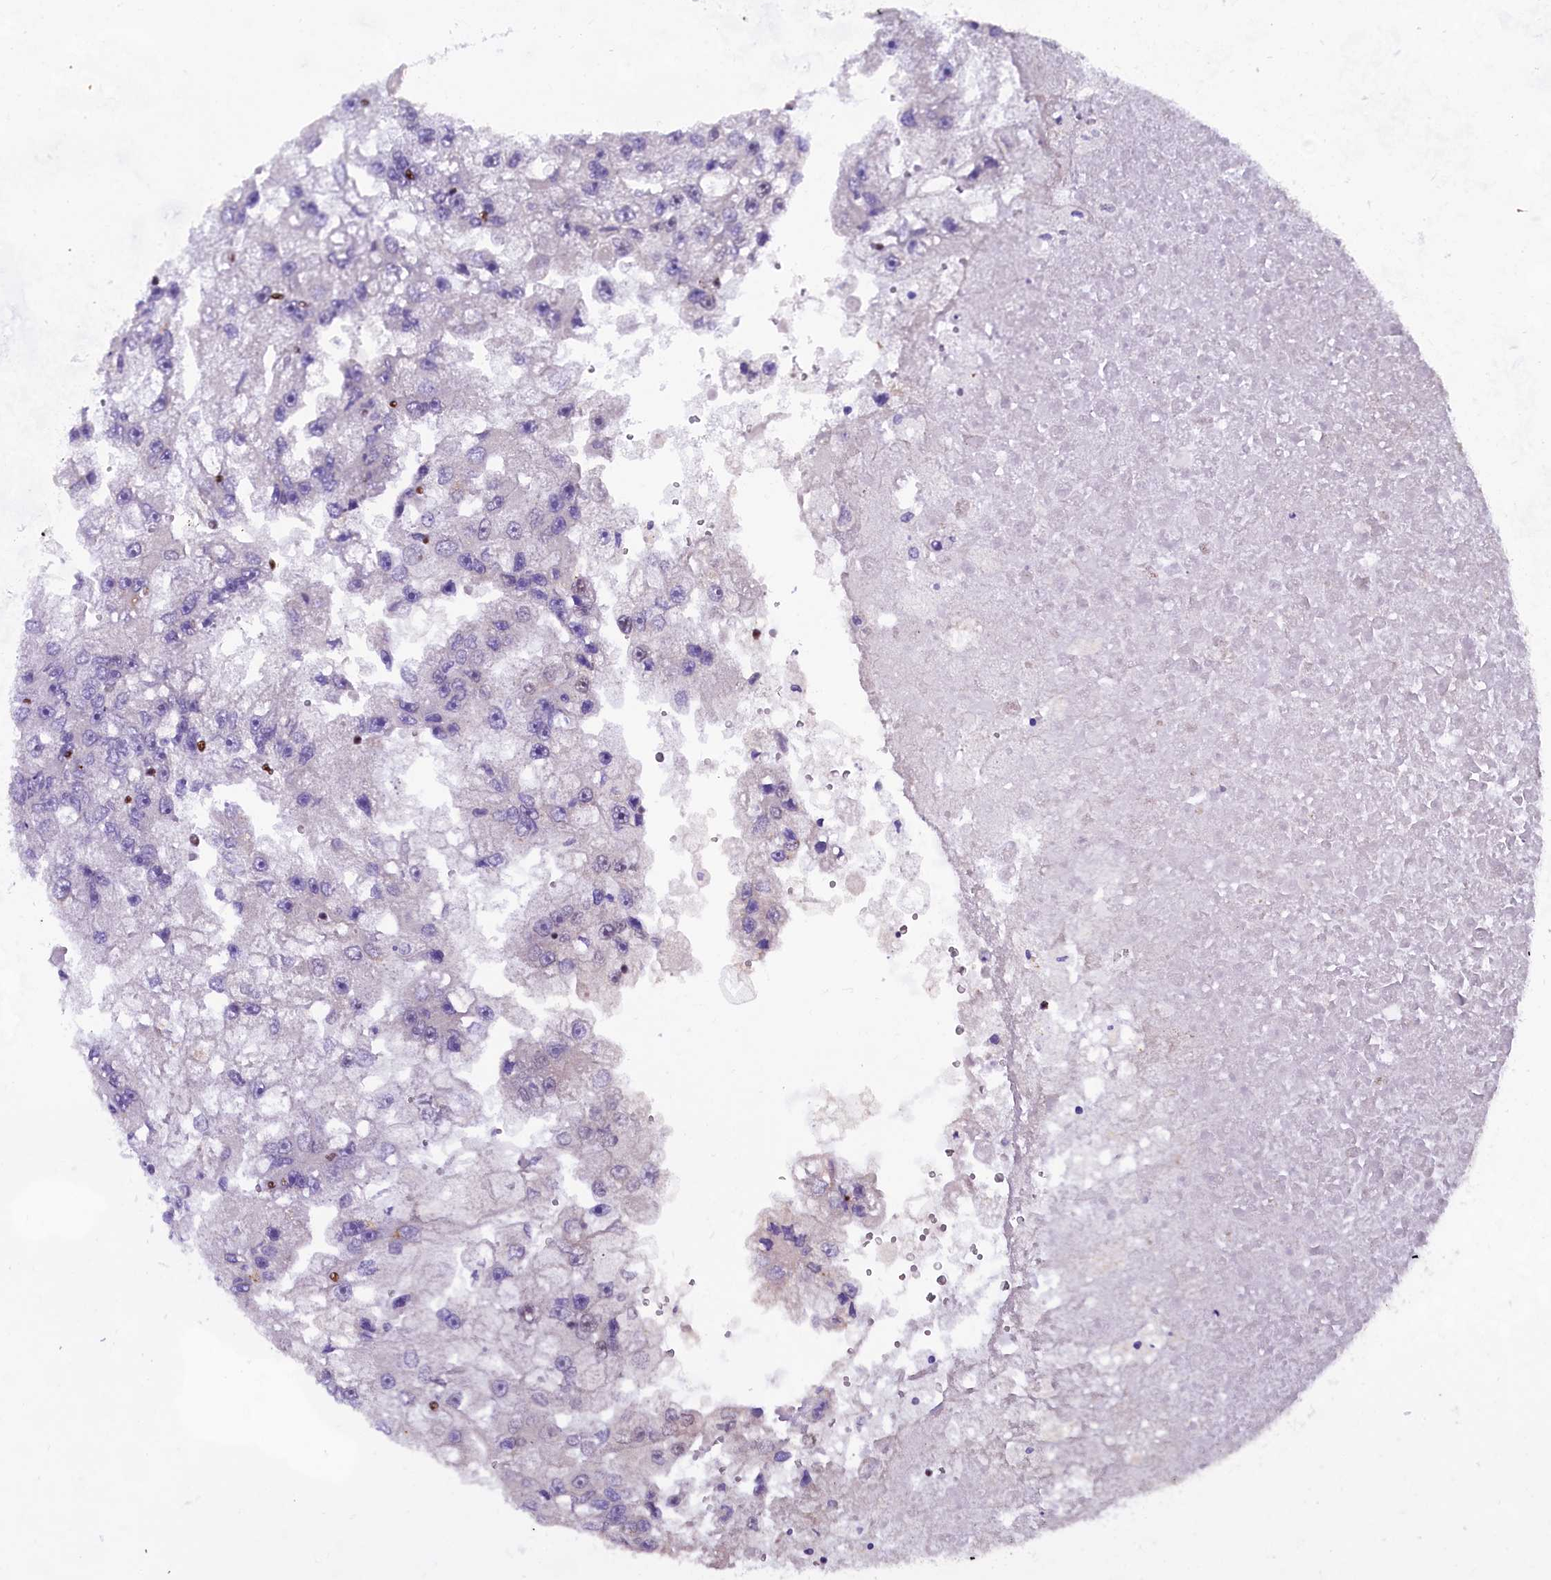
{"staining": {"intensity": "negative", "quantity": "none", "location": "none"}, "tissue": "renal cancer", "cell_type": "Tumor cells", "image_type": "cancer", "snomed": [{"axis": "morphology", "description": "Adenocarcinoma, NOS"}, {"axis": "topography", "description": "Kidney"}], "caption": "IHC photomicrograph of human renal adenocarcinoma stained for a protein (brown), which reveals no expression in tumor cells.", "gene": "SP4", "patient": {"sex": "male", "age": 63}}